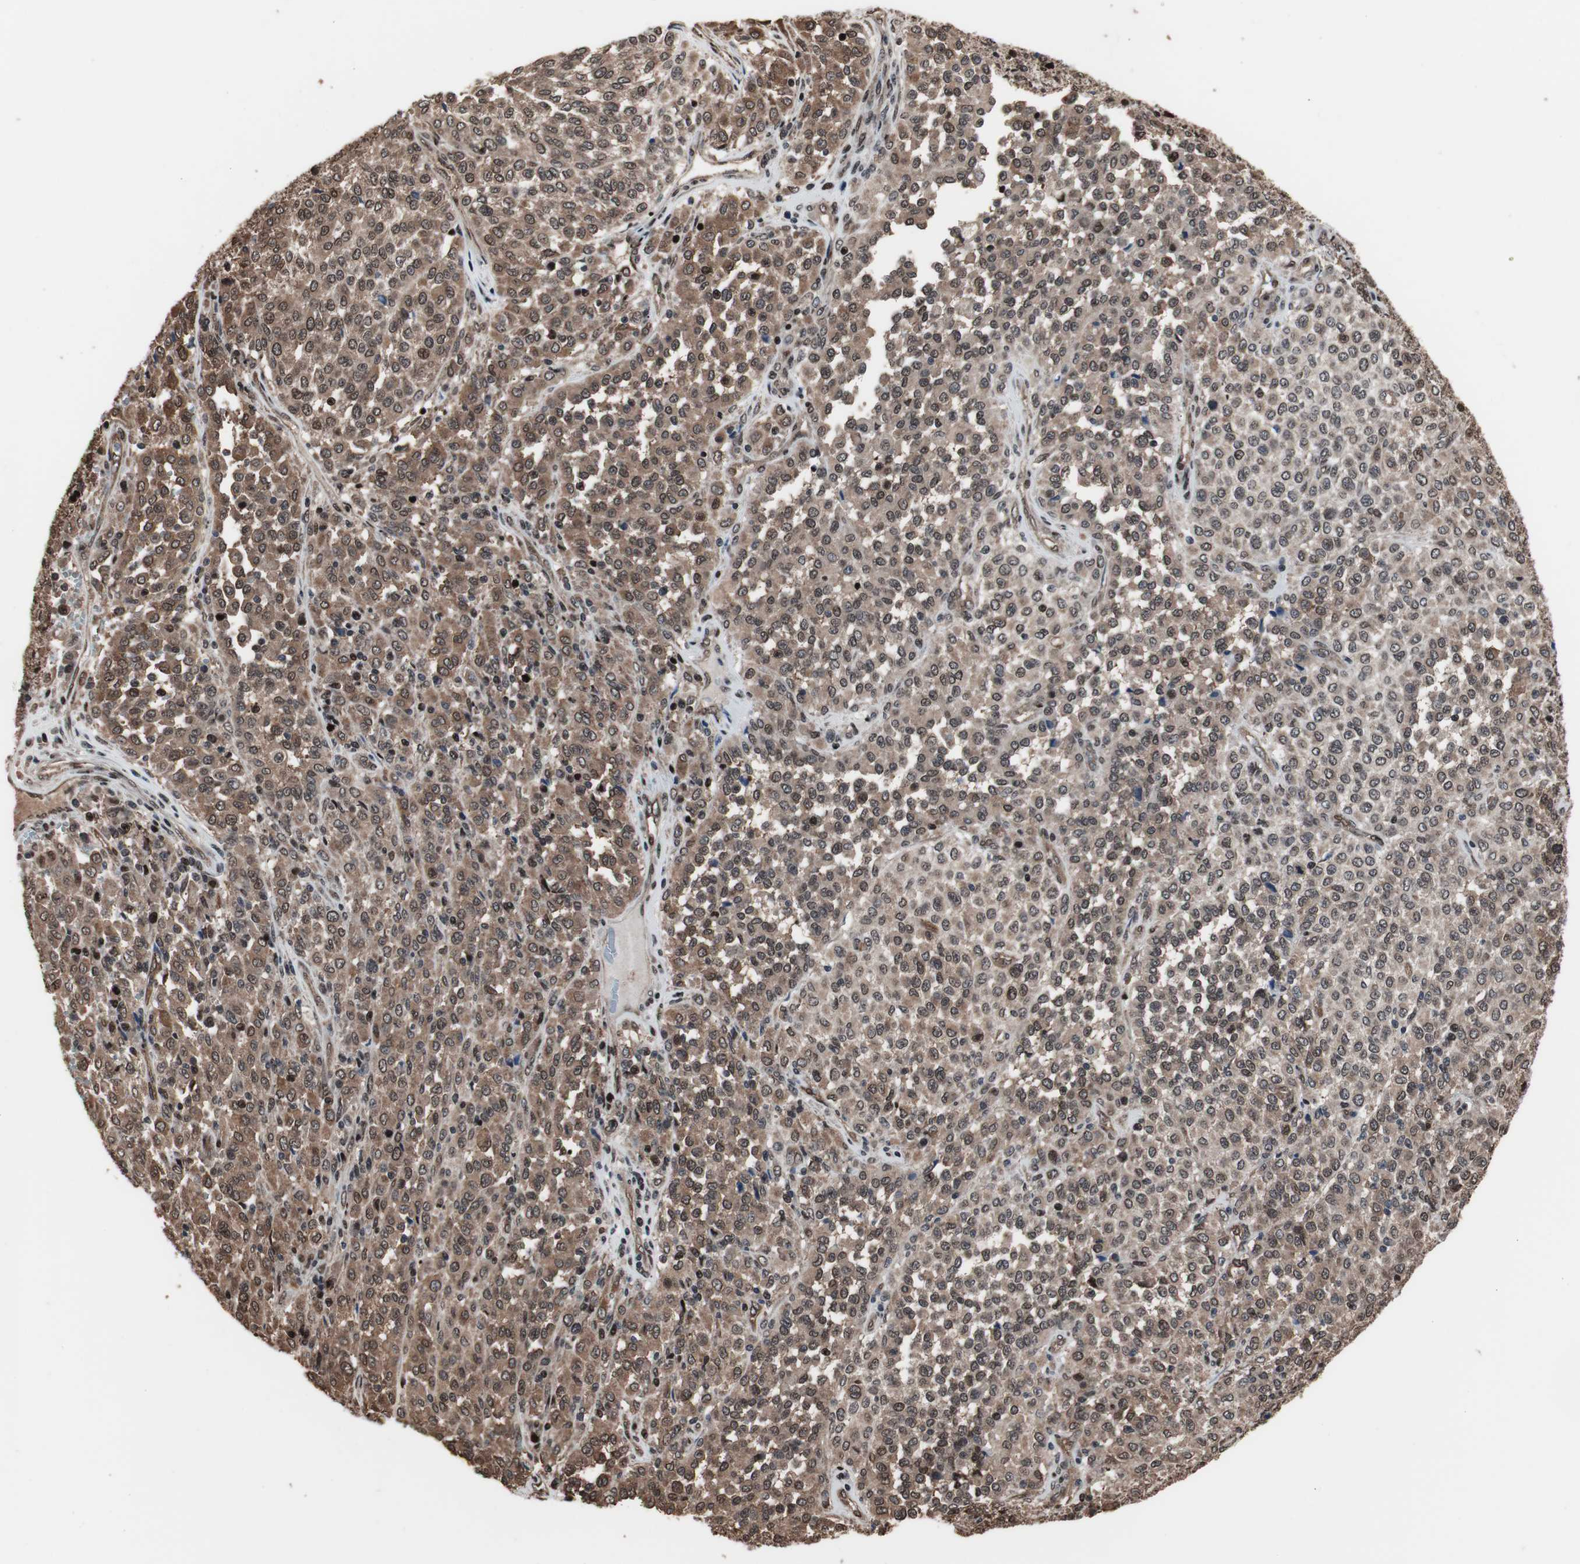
{"staining": {"intensity": "moderate", "quantity": ">75%", "location": "cytoplasmic/membranous"}, "tissue": "melanoma", "cell_type": "Tumor cells", "image_type": "cancer", "snomed": [{"axis": "morphology", "description": "Malignant melanoma, Metastatic site"}, {"axis": "topography", "description": "Pancreas"}], "caption": "Human malignant melanoma (metastatic site) stained for a protein (brown) displays moderate cytoplasmic/membranous positive expression in about >75% of tumor cells.", "gene": "POGZ", "patient": {"sex": "female", "age": 30}}